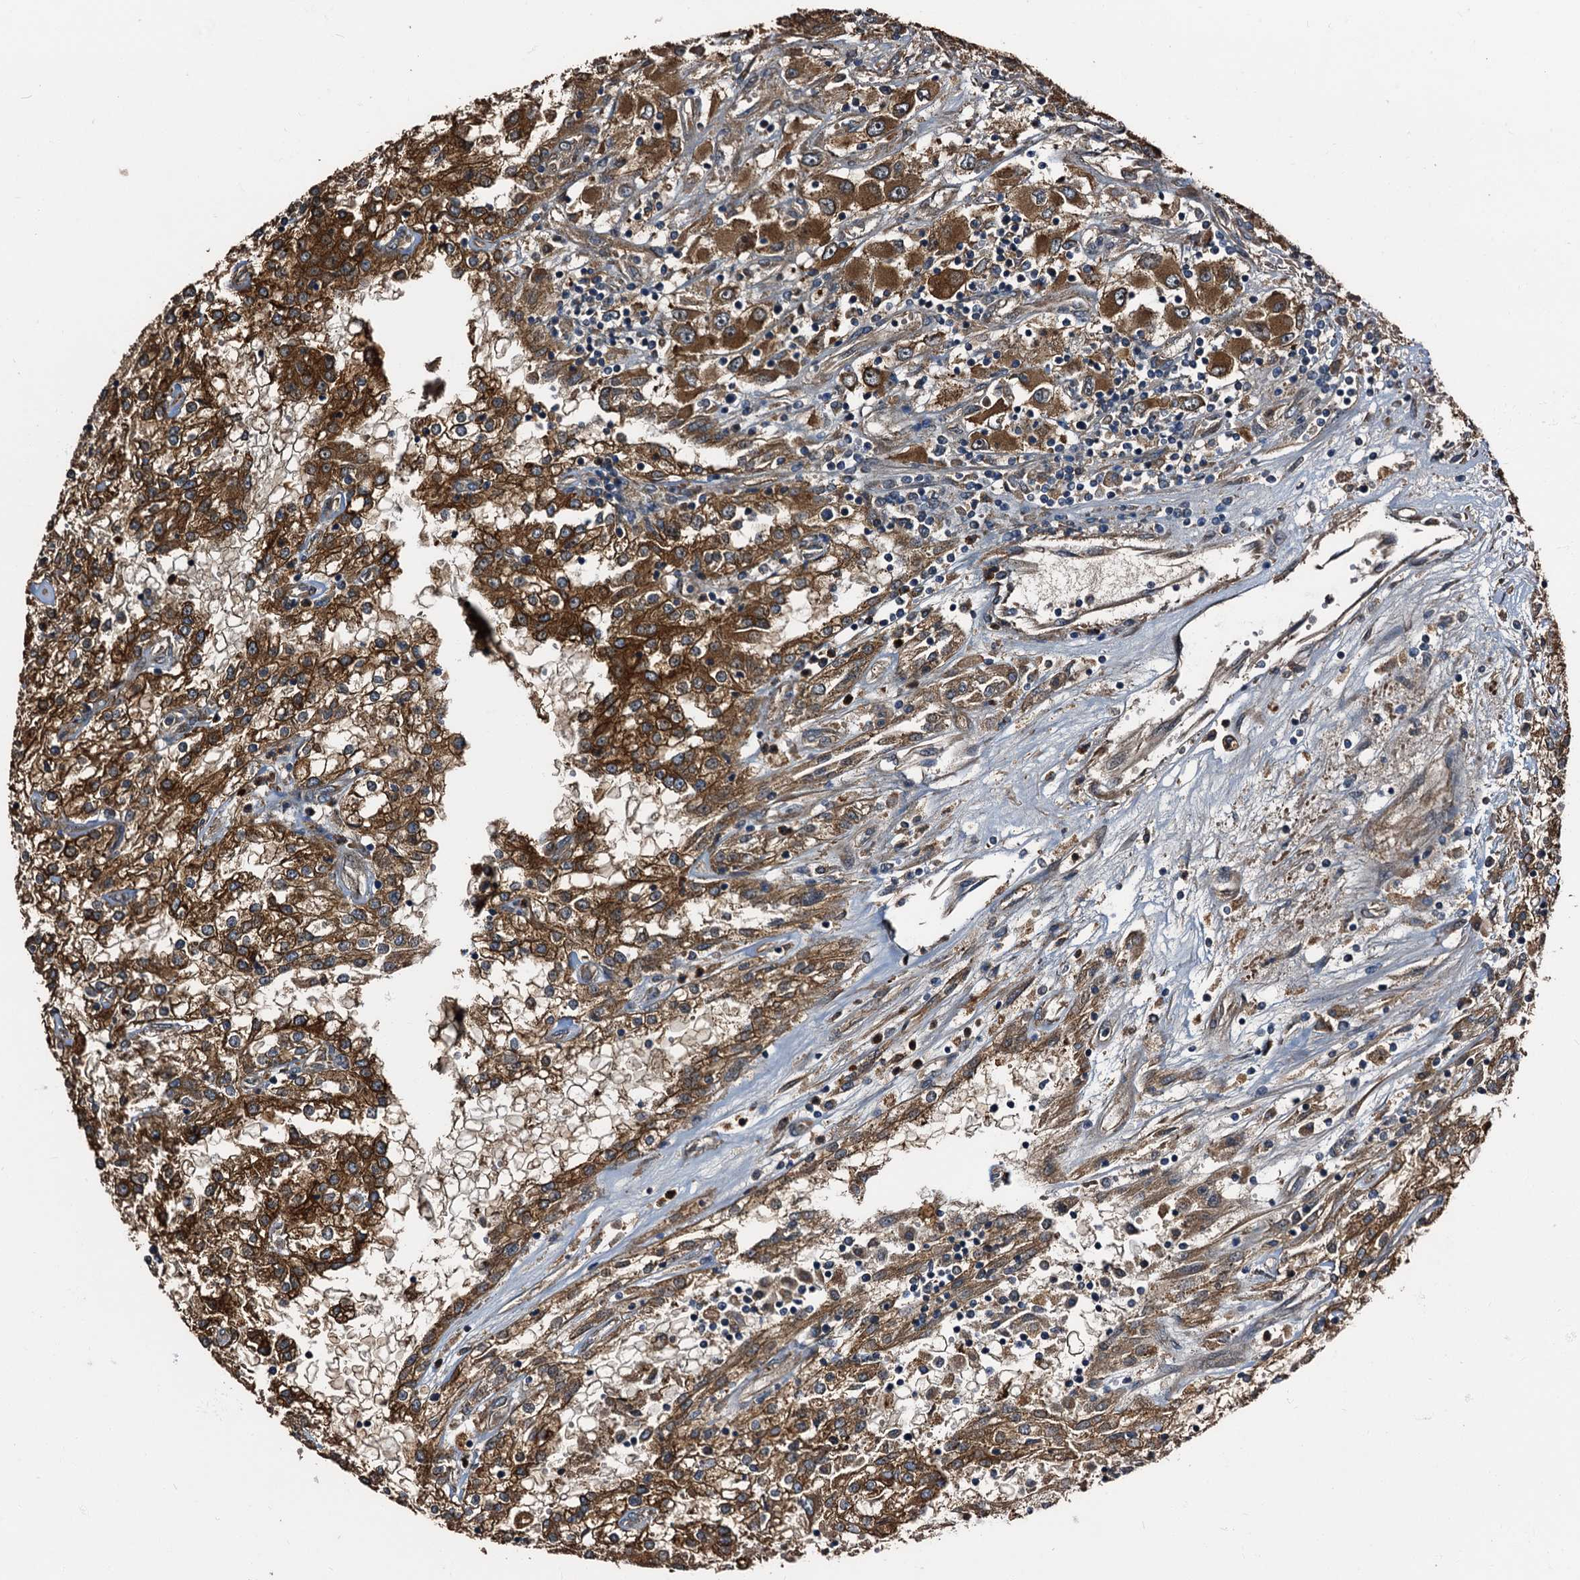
{"staining": {"intensity": "strong", "quantity": ">75%", "location": "cytoplasmic/membranous"}, "tissue": "renal cancer", "cell_type": "Tumor cells", "image_type": "cancer", "snomed": [{"axis": "morphology", "description": "Adenocarcinoma, NOS"}, {"axis": "topography", "description": "Kidney"}], "caption": "Immunohistochemistry (IHC) photomicrograph of human renal cancer stained for a protein (brown), which reveals high levels of strong cytoplasmic/membranous positivity in approximately >75% of tumor cells.", "gene": "PEX5", "patient": {"sex": "female", "age": 52}}